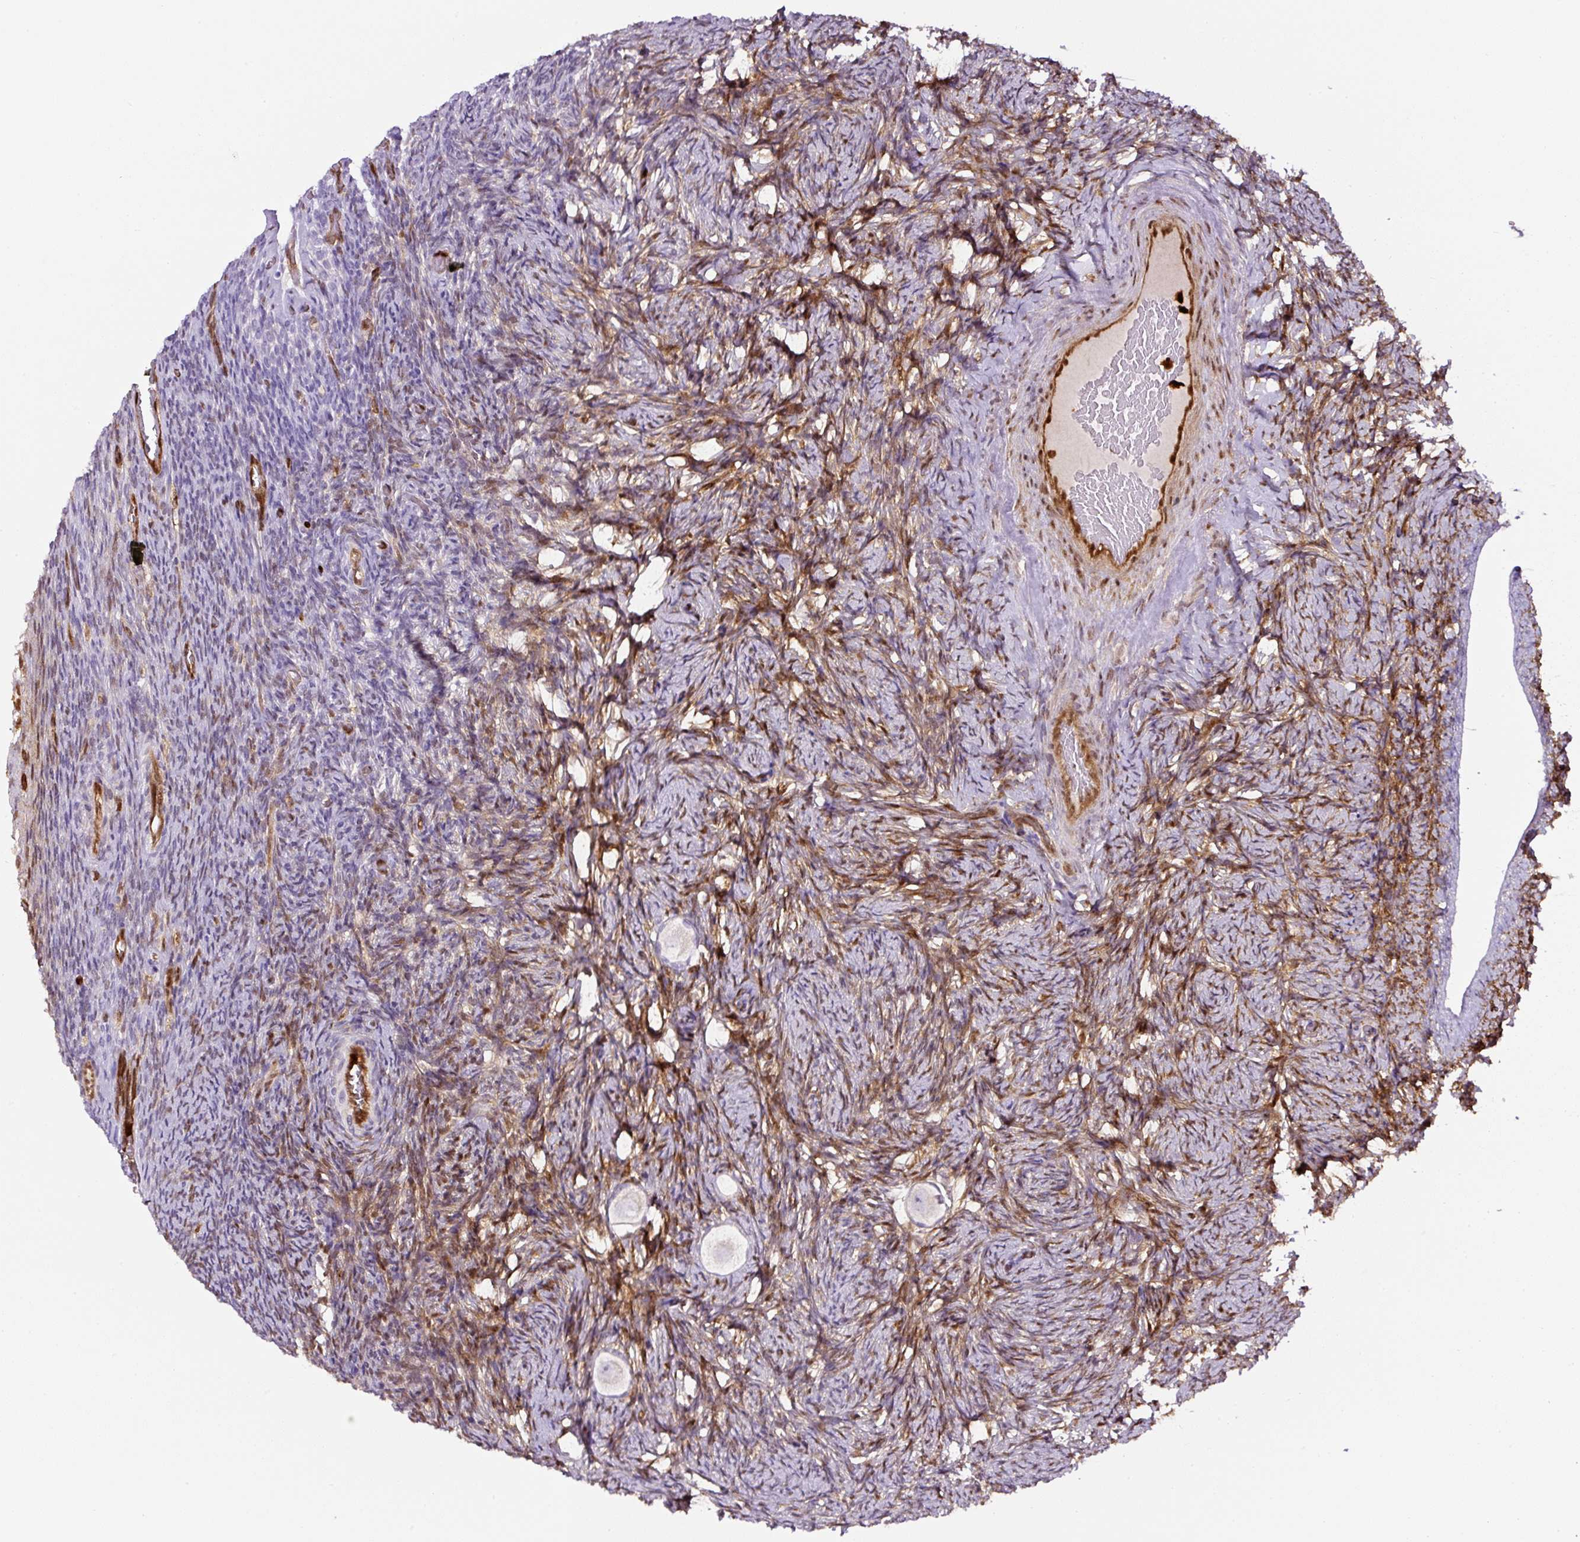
{"staining": {"intensity": "negative", "quantity": "none", "location": "none"}, "tissue": "ovary", "cell_type": "Follicle cells", "image_type": "normal", "snomed": [{"axis": "morphology", "description": "Normal tissue, NOS"}, {"axis": "topography", "description": "Ovary"}], "caption": "Follicle cells show no significant expression in normal ovary. Brightfield microscopy of immunohistochemistry (IHC) stained with DAB (brown) and hematoxylin (blue), captured at high magnification.", "gene": "ANXA1", "patient": {"sex": "female", "age": 34}}